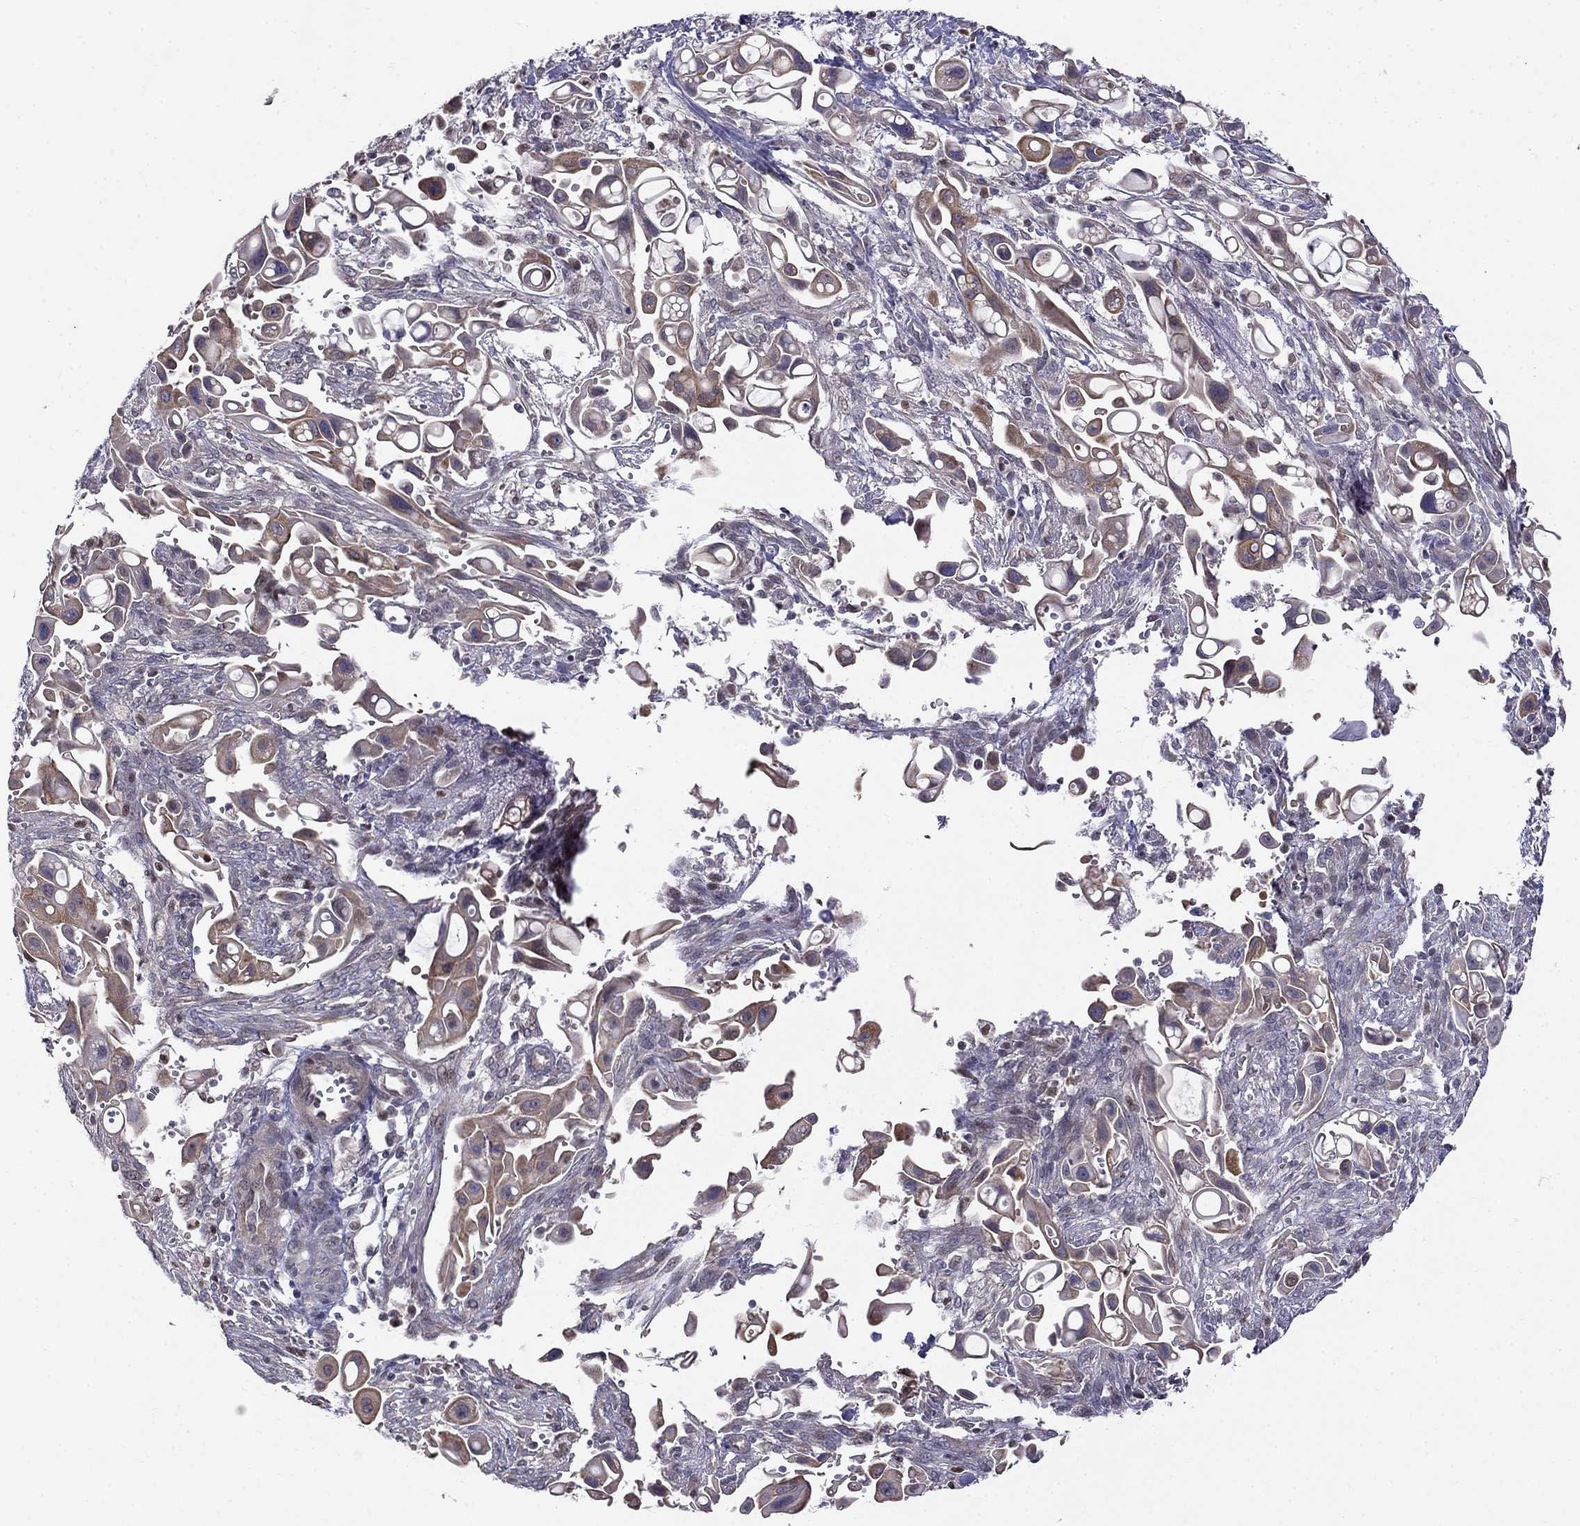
{"staining": {"intensity": "moderate", "quantity": ">75%", "location": "cytoplasmic/membranous"}, "tissue": "pancreatic cancer", "cell_type": "Tumor cells", "image_type": "cancer", "snomed": [{"axis": "morphology", "description": "Adenocarcinoma, NOS"}, {"axis": "topography", "description": "Pancreas"}], "caption": "Immunohistochemistry photomicrograph of neoplastic tissue: human pancreatic cancer (adenocarcinoma) stained using immunohistochemistry demonstrates medium levels of moderate protein expression localized specifically in the cytoplasmic/membranous of tumor cells, appearing as a cytoplasmic/membranous brown color.", "gene": "LRRC39", "patient": {"sex": "male", "age": 50}}